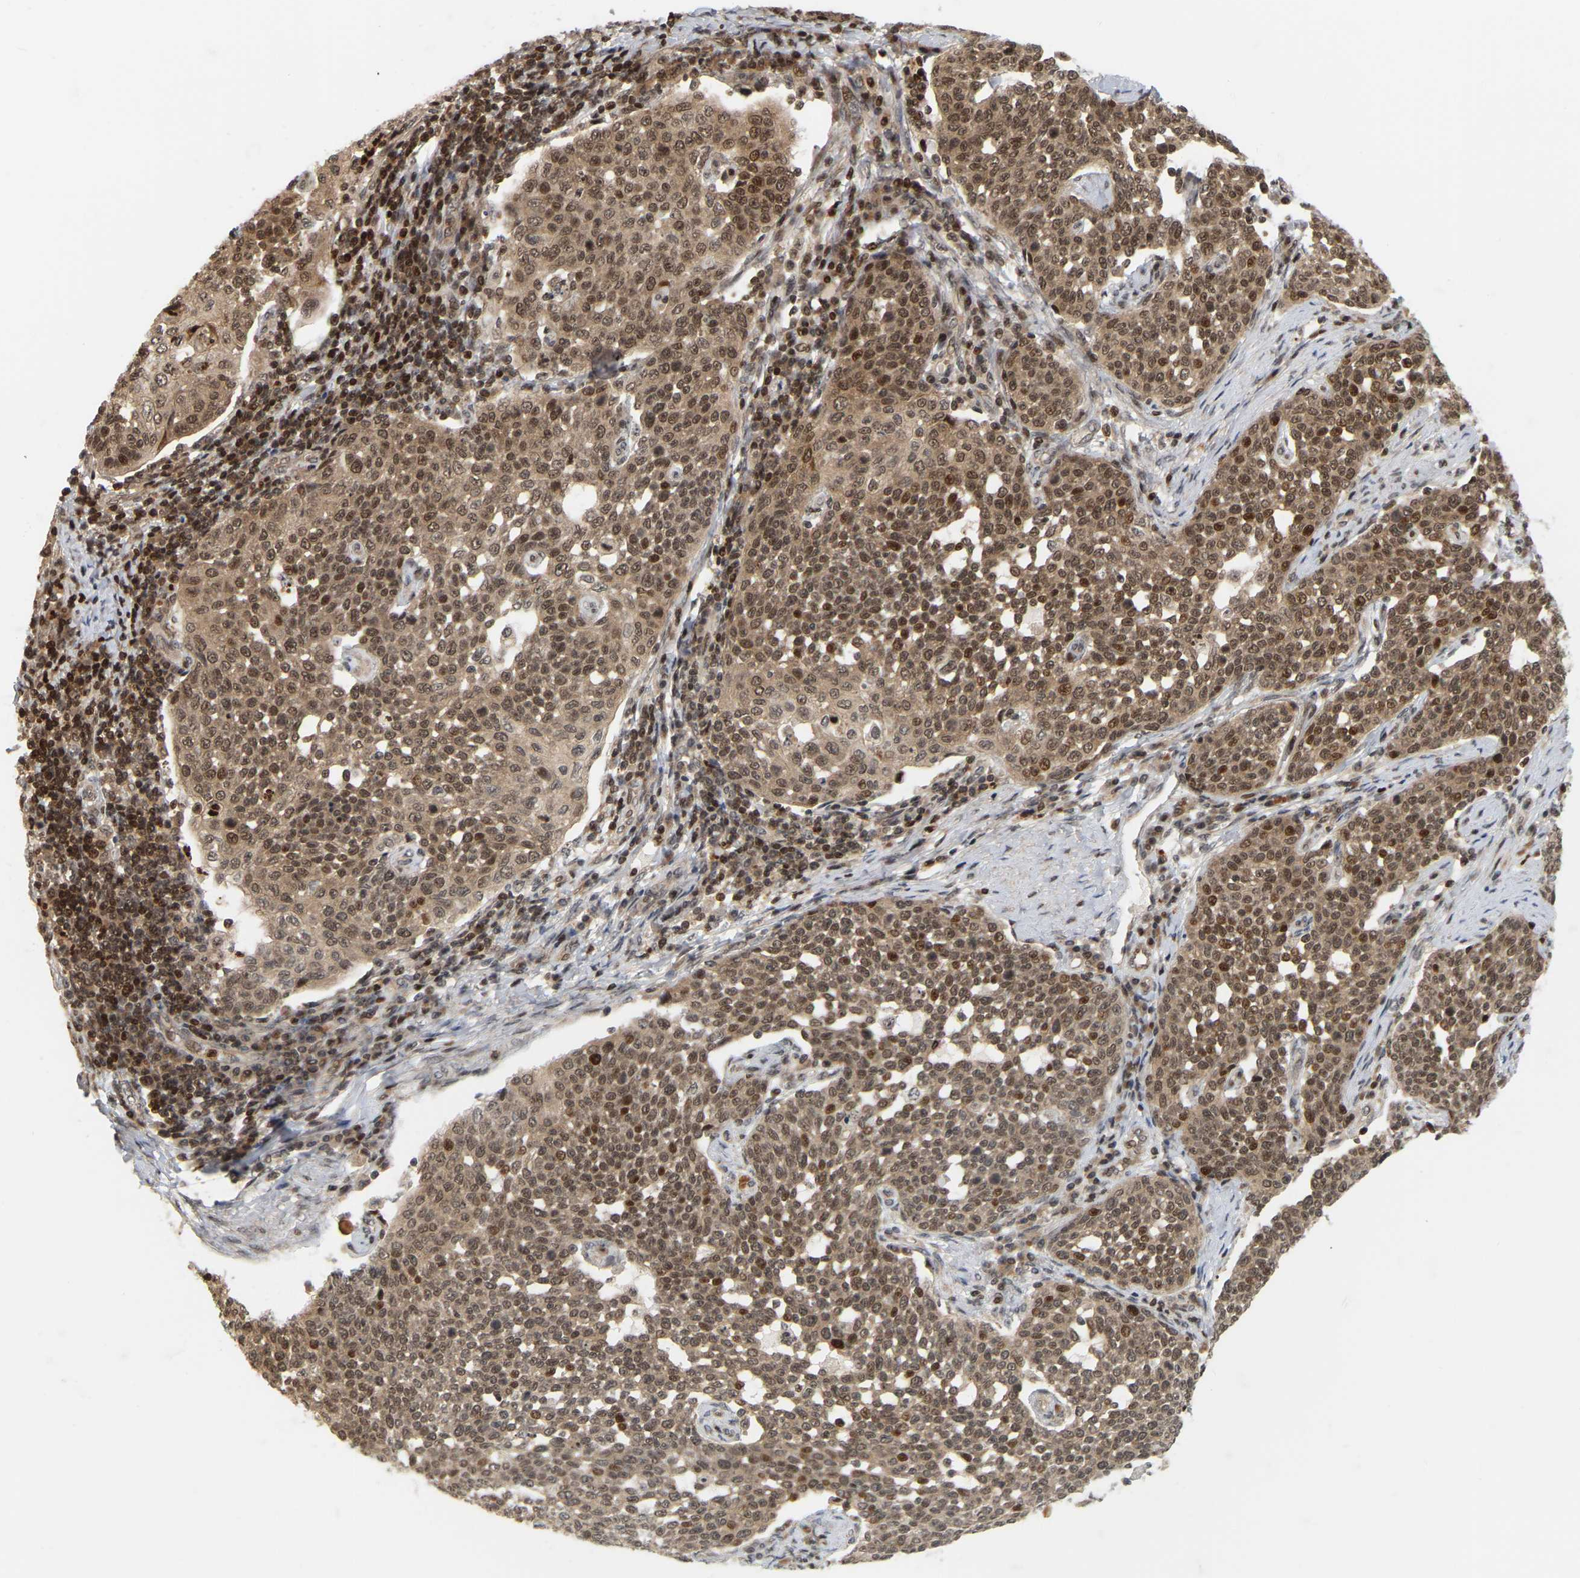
{"staining": {"intensity": "moderate", "quantity": ">75%", "location": "cytoplasmic/membranous,nuclear"}, "tissue": "cervical cancer", "cell_type": "Tumor cells", "image_type": "cancer", "snomed": [{"axis": "morphology", "description": "Squamous cell carcinoma, NOS"}, {"axis": "topography", "description": "Cervix"}], "caption": "Approximately >75% of tumor cells in cervical cancer (squamous cell carcinoma) exhibit moderate cytoplasmic/membranous and nuclear protein staining as visualized by brown immunohistochemical staining.", "gene": "NFE2L2", "patient": {"sex": "female", "age": 34}}